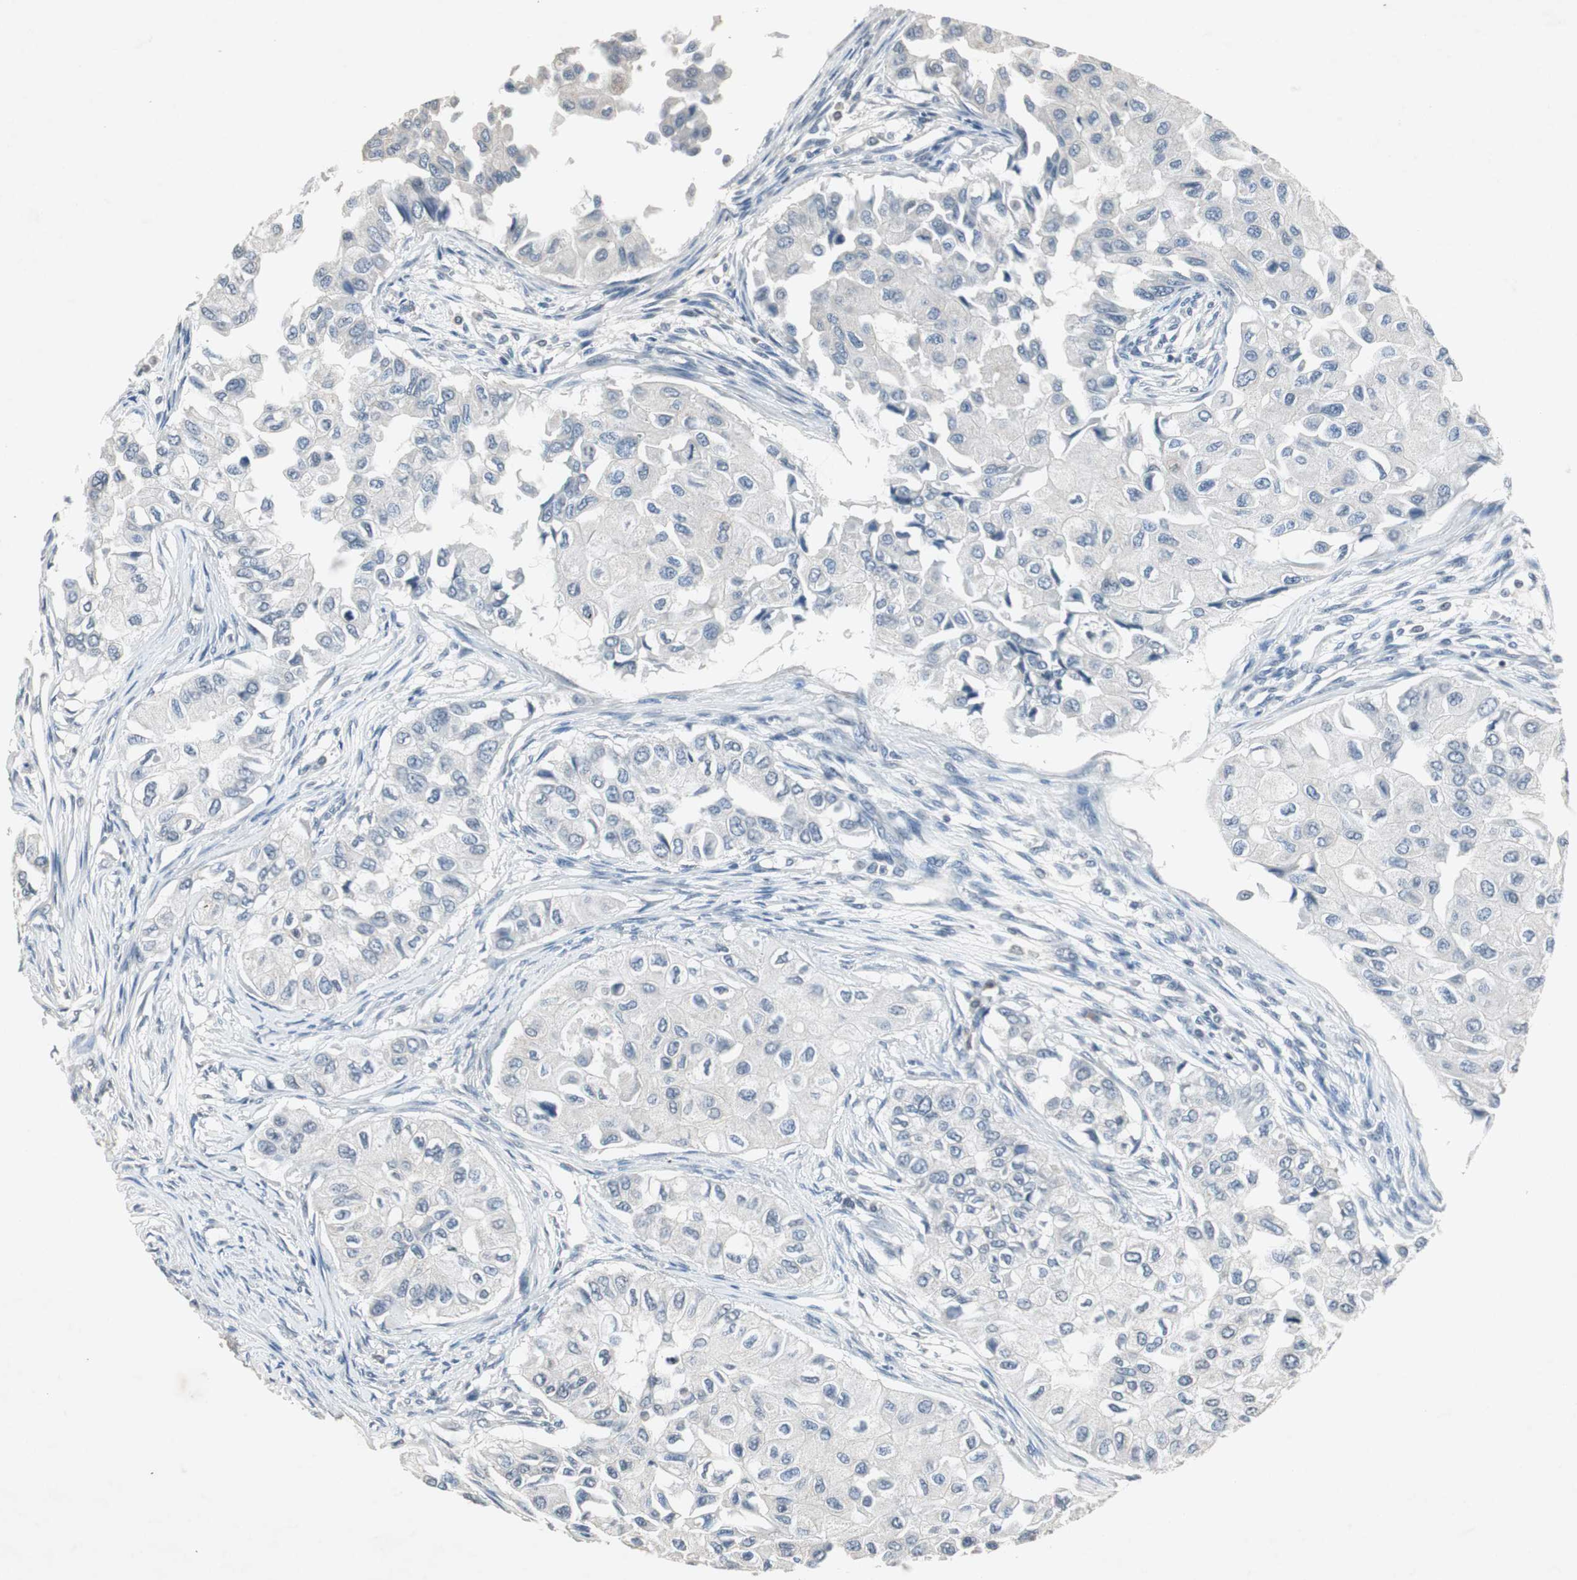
{"staining": {"intensity": "negative", "quantity": "none", "location": "none"}, "tissue": "breast cancer", "cell_type": "Tumor cells", "image_type": "cancer", "snomed": [{"axis": "morphology", "description": "Normal tissue, NOS"}, {"axis": "morphology", "description": "Duct carcinoma"}, {"axis": "topography", "description": "Breast"}], "caption": "DAB immunohistochemical staining of human breast cancer (infiltrating ductal carcinoma) displays no significant positivity in tumor cells.", "gene": "ADNP2", "patient": {"sex": "female", "age": 49}}